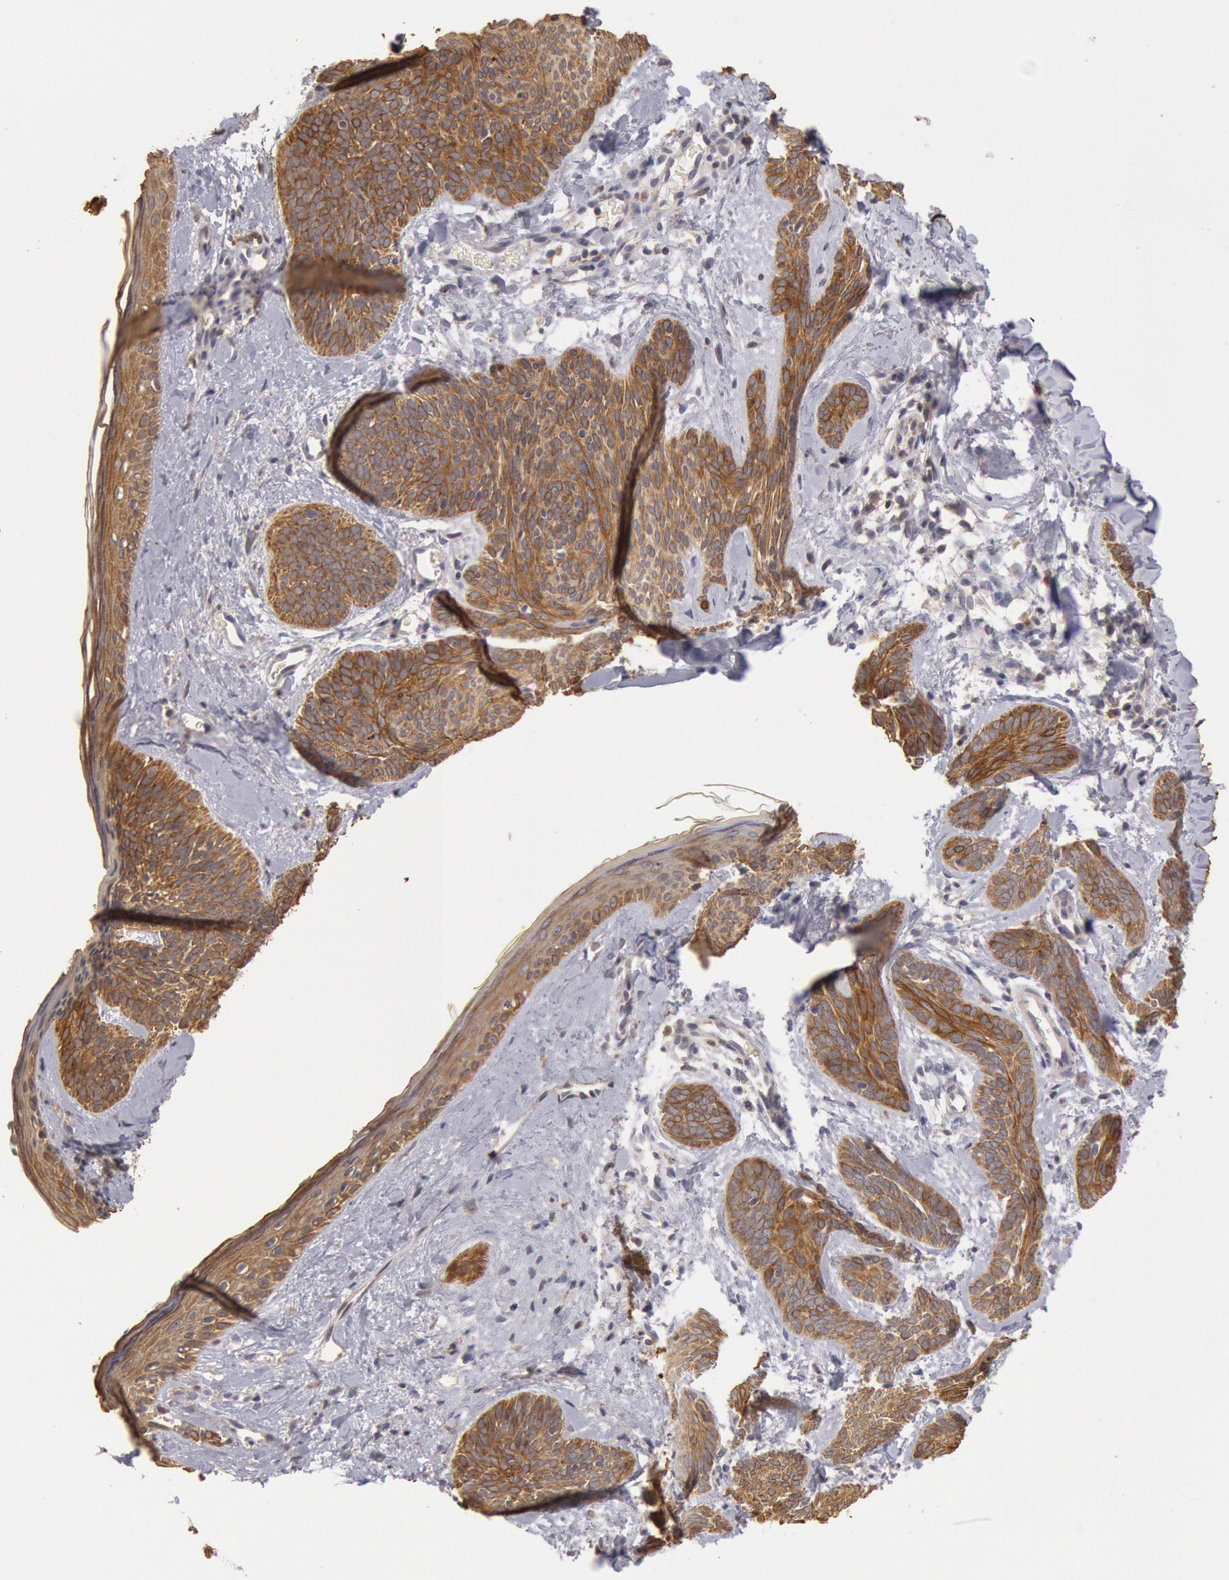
{"staining": {"intensity": "strong", "quantity": ">75%", "location": "cytoplasmic/membranous"}, "tissue": "skin cancer", "cell_type": "Tumor cells", "image_type": "cancer", "snomed": [{"axis": "morphology", "description": "Basal cell carcinoma"}, {"axis": "topography", "description": "Skin"}], "caption": "Protein staining by immunohistochemistry (IHC) reveals strong cytoplasmic/membranous positivity in about >75% of tumor cells in skin cancer. (Brightfield microscopy of DAB IHC at high magnification).", "gene": "PLA2G6", "patient": {"sex": "female", "age": 81}}